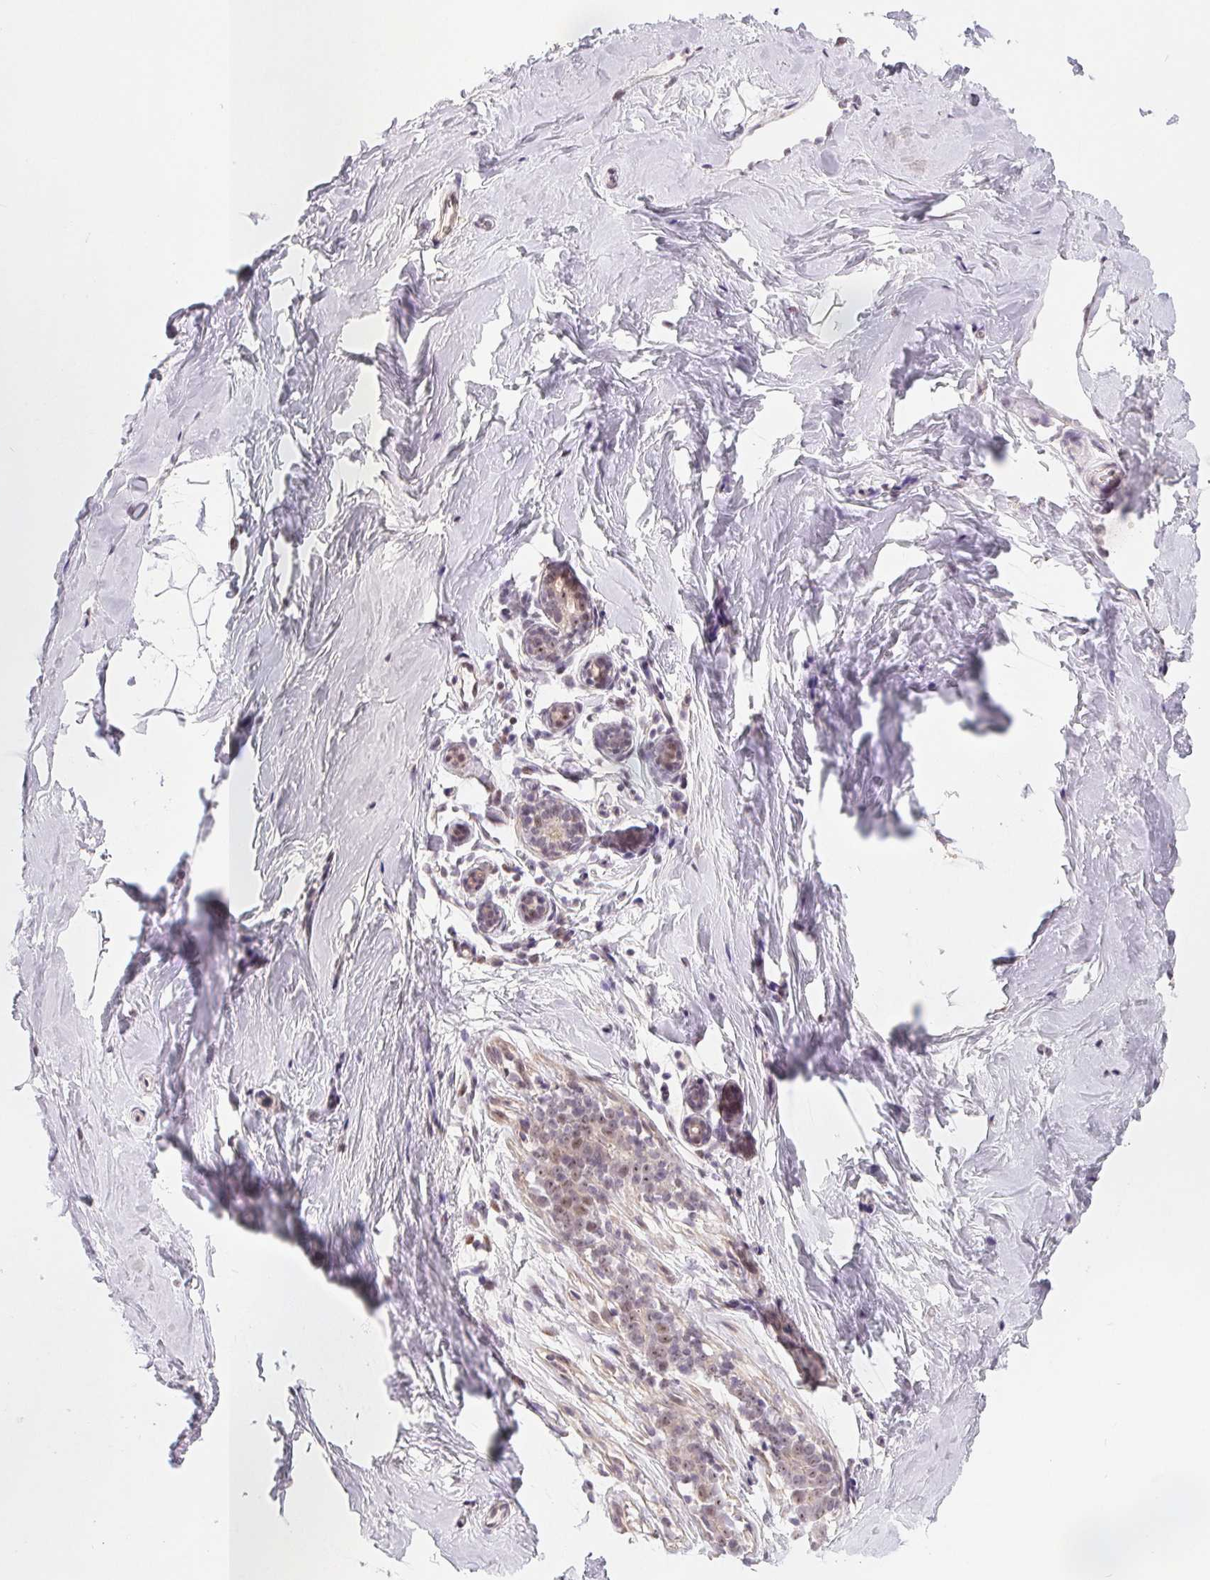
{"staining": {"intensity": "negative", "quantity": "none", "location": "none"}, "tissue": "breast", "cell_type": "Adipocytes", "image_type": "normal", "snomed": [{"axis": "morphology", "description": "Normal tissue, NOS"}, {"axis": "topography", "description": "Breast"}], "caption": "Immunohistochemistry (IHC) of normal breast shows no positivity in adipocytes.", "gene": "LCA5L", "patient": {"sex": "female", "age": 32}}